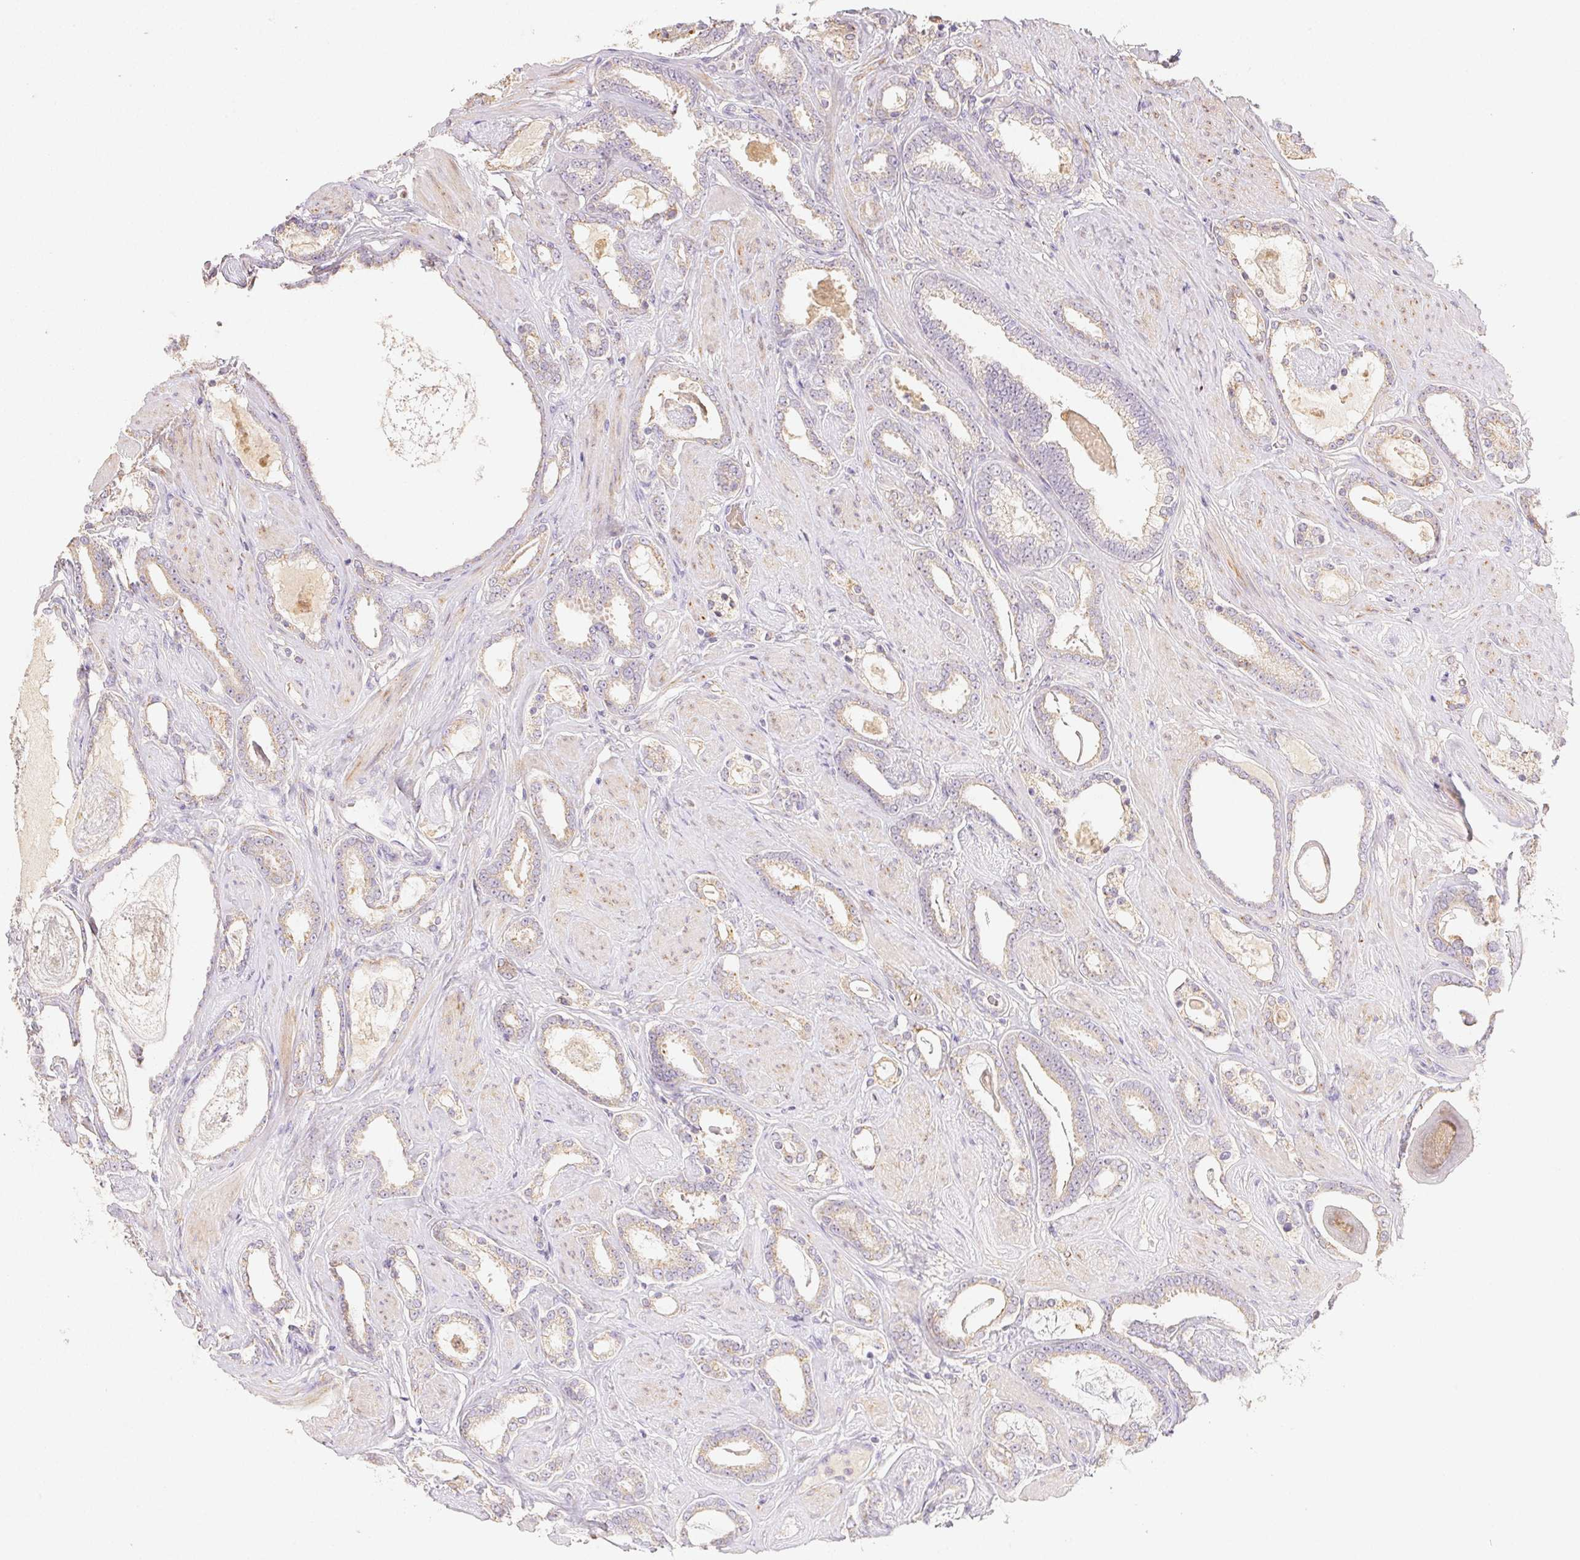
{"staining": {"intensity": "weak", "quantity": "25%-75%", "location": "cytoplasmic/membranous"}, "tissue": "prostate cancer", "cell_type": "Tumor cells", "image_type": "cancer", "snomed": [{"axis": "morphology", "description": "Adenocarcinoma, High grade"}, {"axis": "topography", "description": "Prostate"}], "caption": "High-magnification brightfield microscopy of prostate cancer (high-grade adenocarcinoma) stained with DAB (3,3'-diaminobenzidine) (brown) and counterstained with hematoxylin (blue). tumor cells exhibit weak cytoplasmic/membranous expression is present in approximately25%-75% of cells. Nuclei are stained in blue.", "gene": "ACVR1B", "patient": {"sex": "male", "age": 63}}